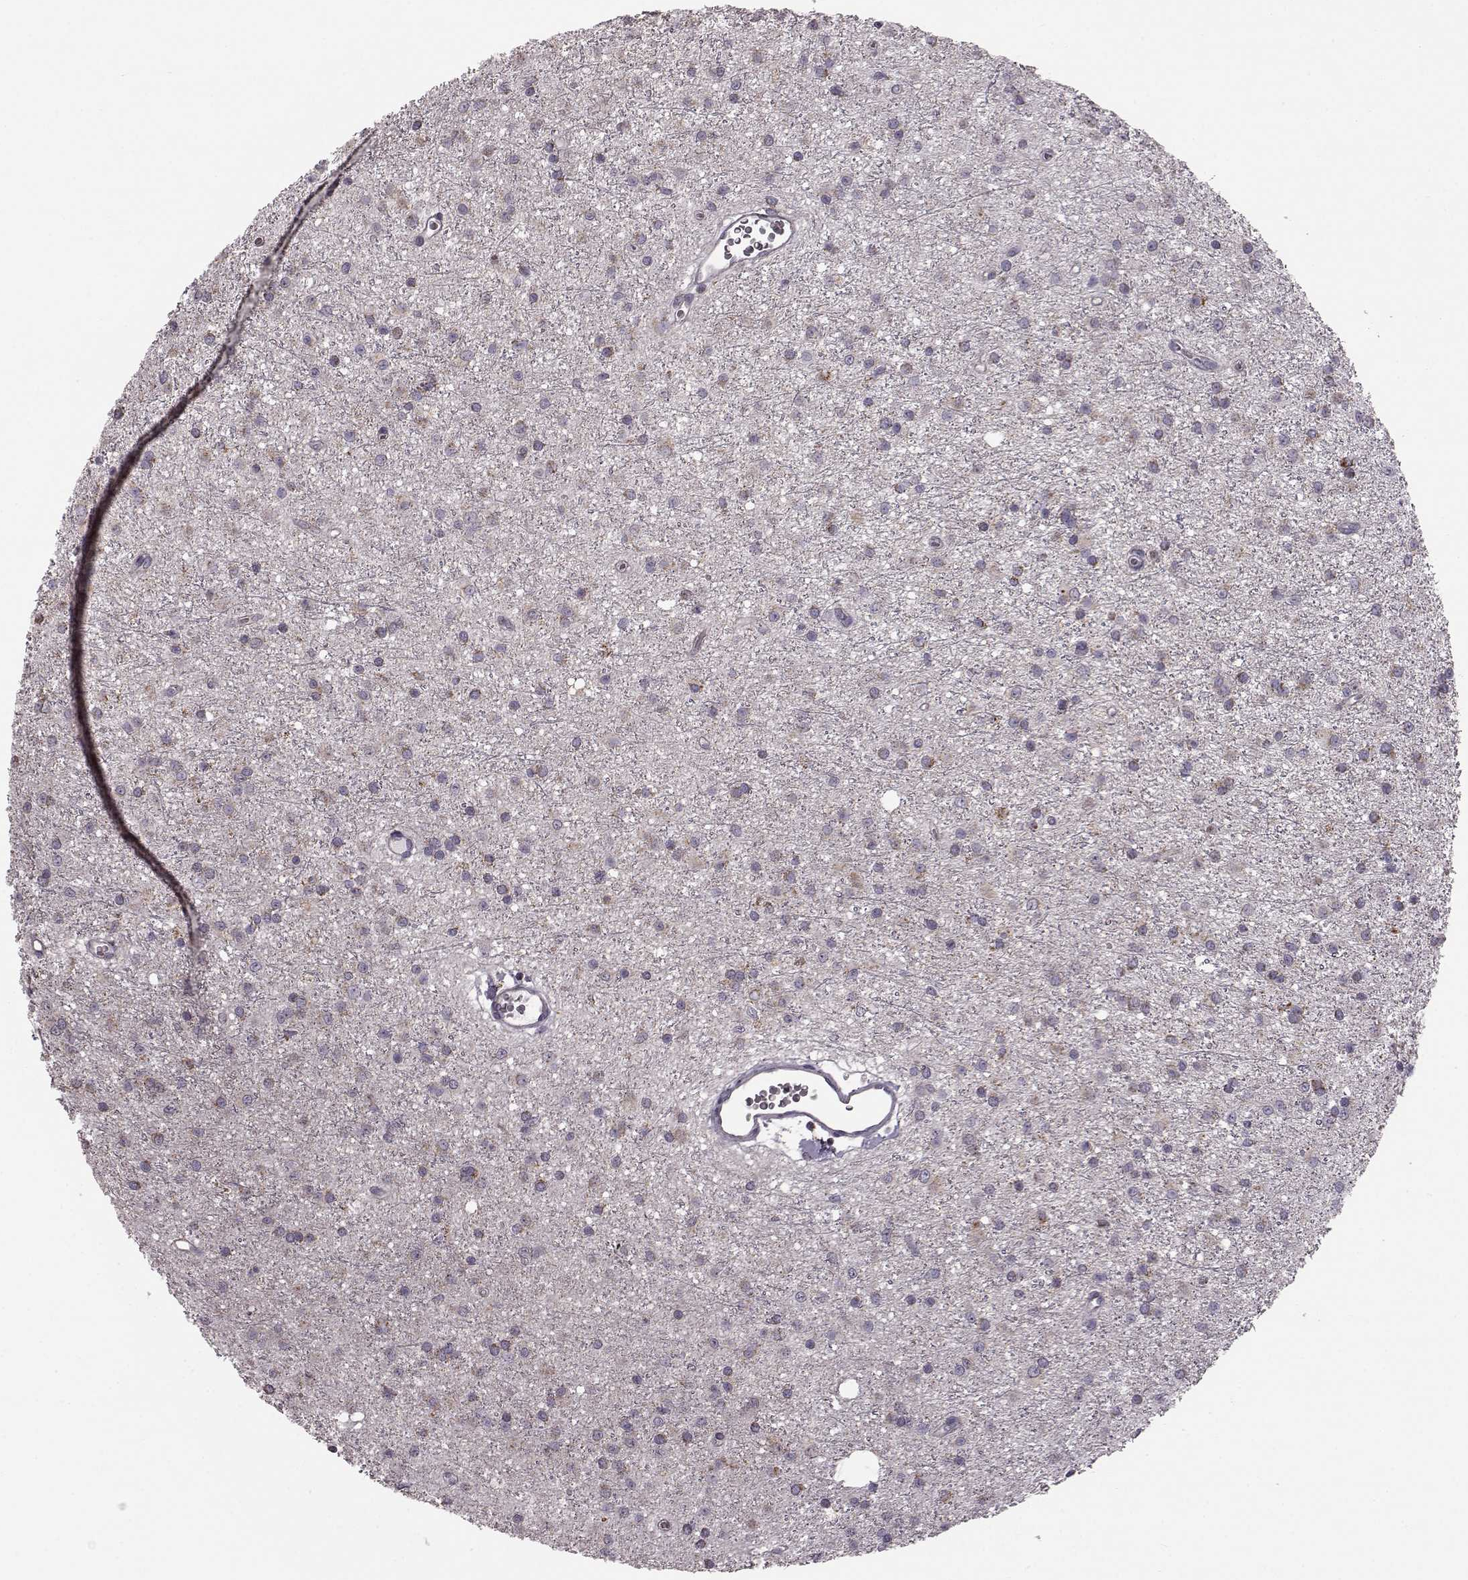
{"staining": {"intensity": "weak", "quantity": ">75%", "location": "cytoplasmic/membranous"}, "tissue": "glioma", "cell_type": "Tumor cells", "image_type": "cancer", "snomed": [{"axis": "morphology", "description": "Glioma, malignant, Low grade"}, {"axis": "topography", "description": "Brain"}], "caption": "Protein staining reveals weak cytoplasmic/membranous expression in about >75% of tumor cells in glioma.", "gene": "ATP5MF", "patient": {"sex": "male", "age": 27}}